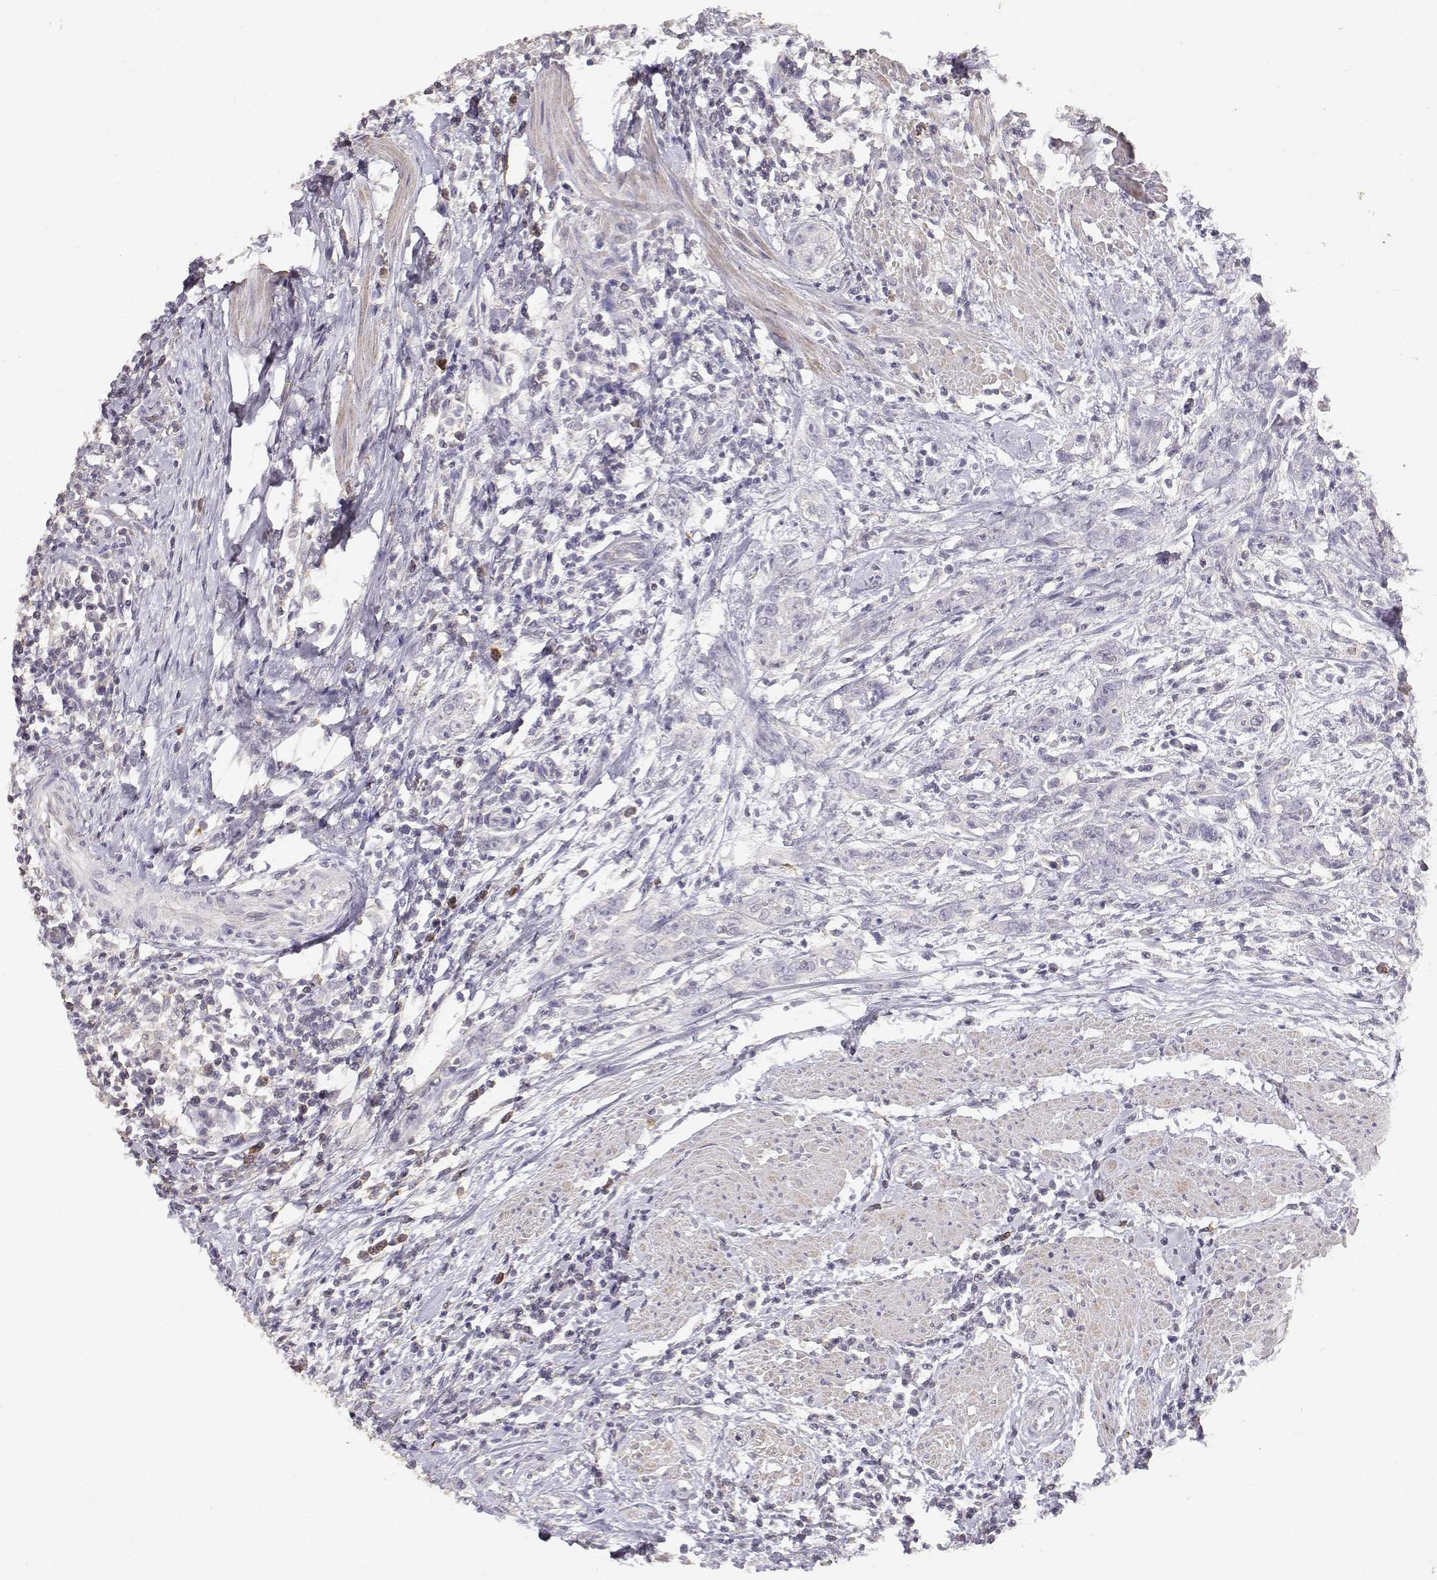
{"staining": {"intensity": "negative", "quantity": "none", "location": "none"}, "tissue": "urothelial cancer", "cell_type": "Tumor cells", "image_type": "cancer", "snomed": [{"axis": "morphology", "description": "Urothelial carcinoma, High grade"}, {"axis": "topography", "description": "Urinary bladder"}], "caption": "Urothelial cancer stained for a protein using IHC demonstrates no expression tumor cells.", "gene": "TNFRSF10C", "patient": {"sex": "male", "age": 83}}